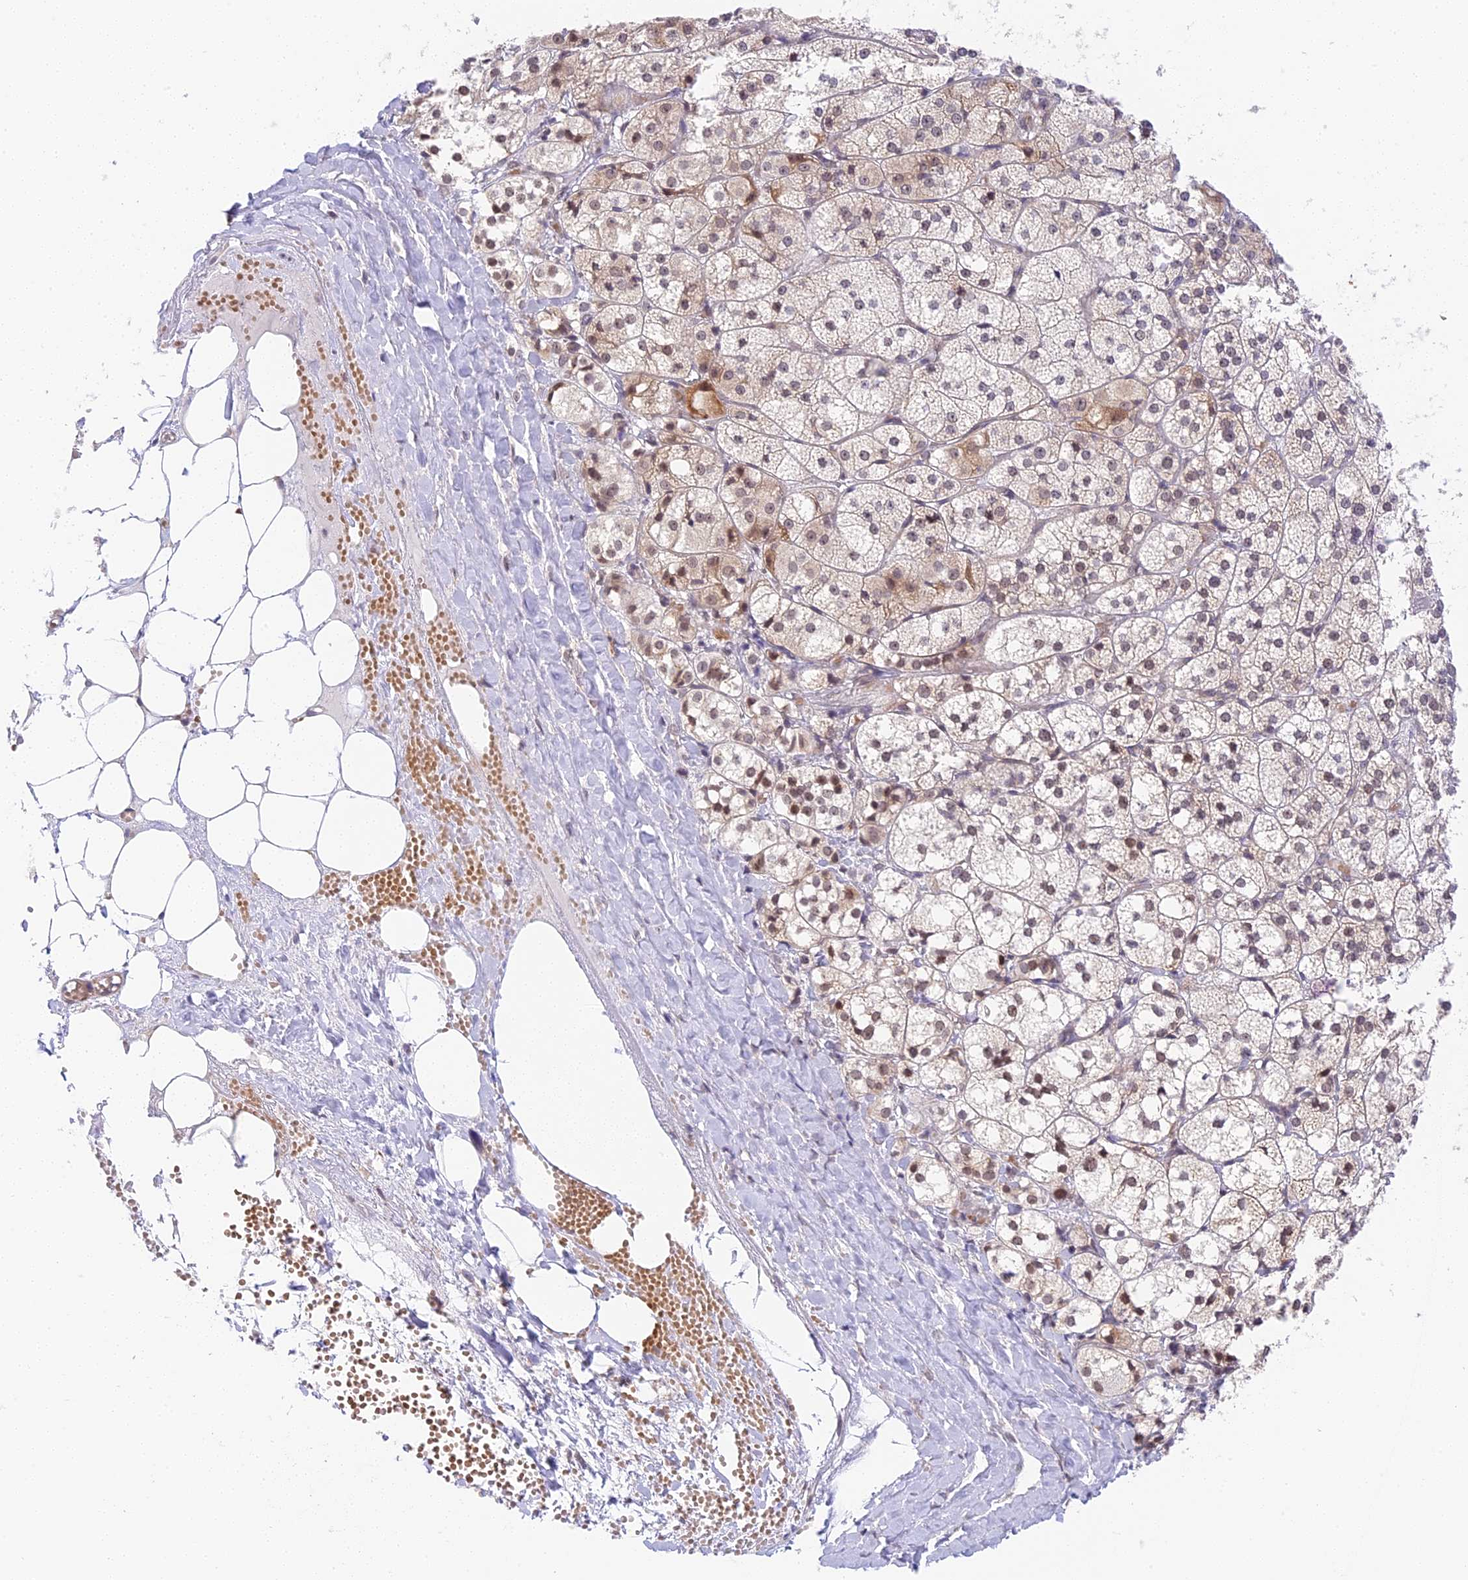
{"staining": {"intensity": "moderate", "quantity": "25%-75%", "location": "cytoplasmic/membranous,nuclear"}, "tissue": "adrenal gland", "cell_type": "Glandular cells", "image_type": "normal", "snomed": [{"axis": "morphology", "description": "Normal tissue, NOS"}, {"axis": "topography", "description": "Adrenal gland"}], "caption": "Immunohistochemical staining of benign adrenal gland exhibits 25%-75% levels of moderate cytoplasmic/membranous,nuclear protein expression in about 25%-75% of glandular cells.", "gene": "HEATR5B", "patient": {"sex": "female", "age": 61}}